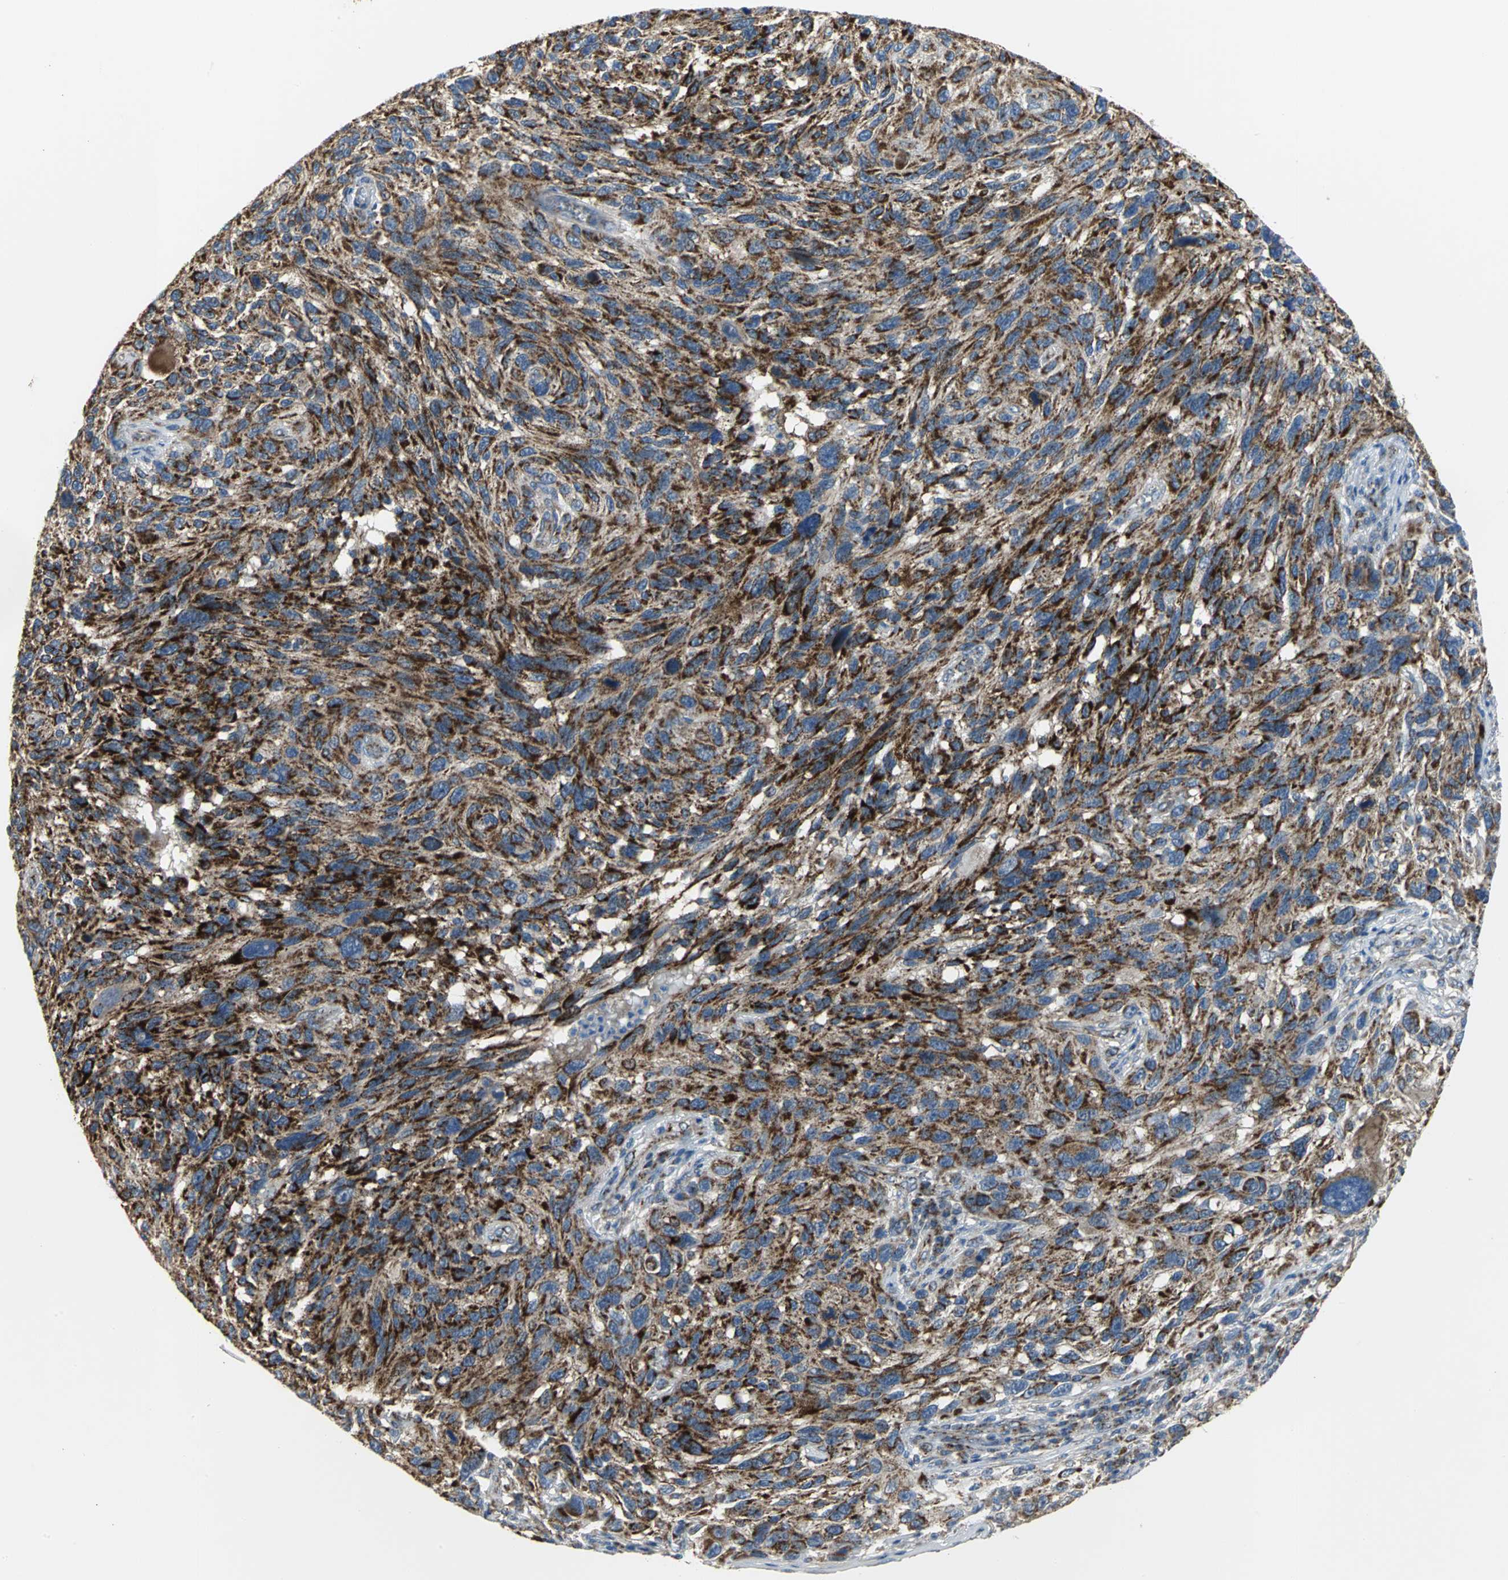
{"staining": {"intensity": "strong", "quantity": ">75%", "location": "cytoplasmic/membranous"}, "tissue": "melanoma", "cell_type": "Tumor cells", "image_type": "cancer", "snomed": [{"axis": "morphology", "description": "Malignant melanoma, NOS"}, {"axis": "topography", "description": "Skin"}], "caption": "Malignant melanoma stained with a protein marker demonstrates strong staining in tumor cells.", "gene": "NDUFB5", "patient": {"sex": "male", "age": 53}}